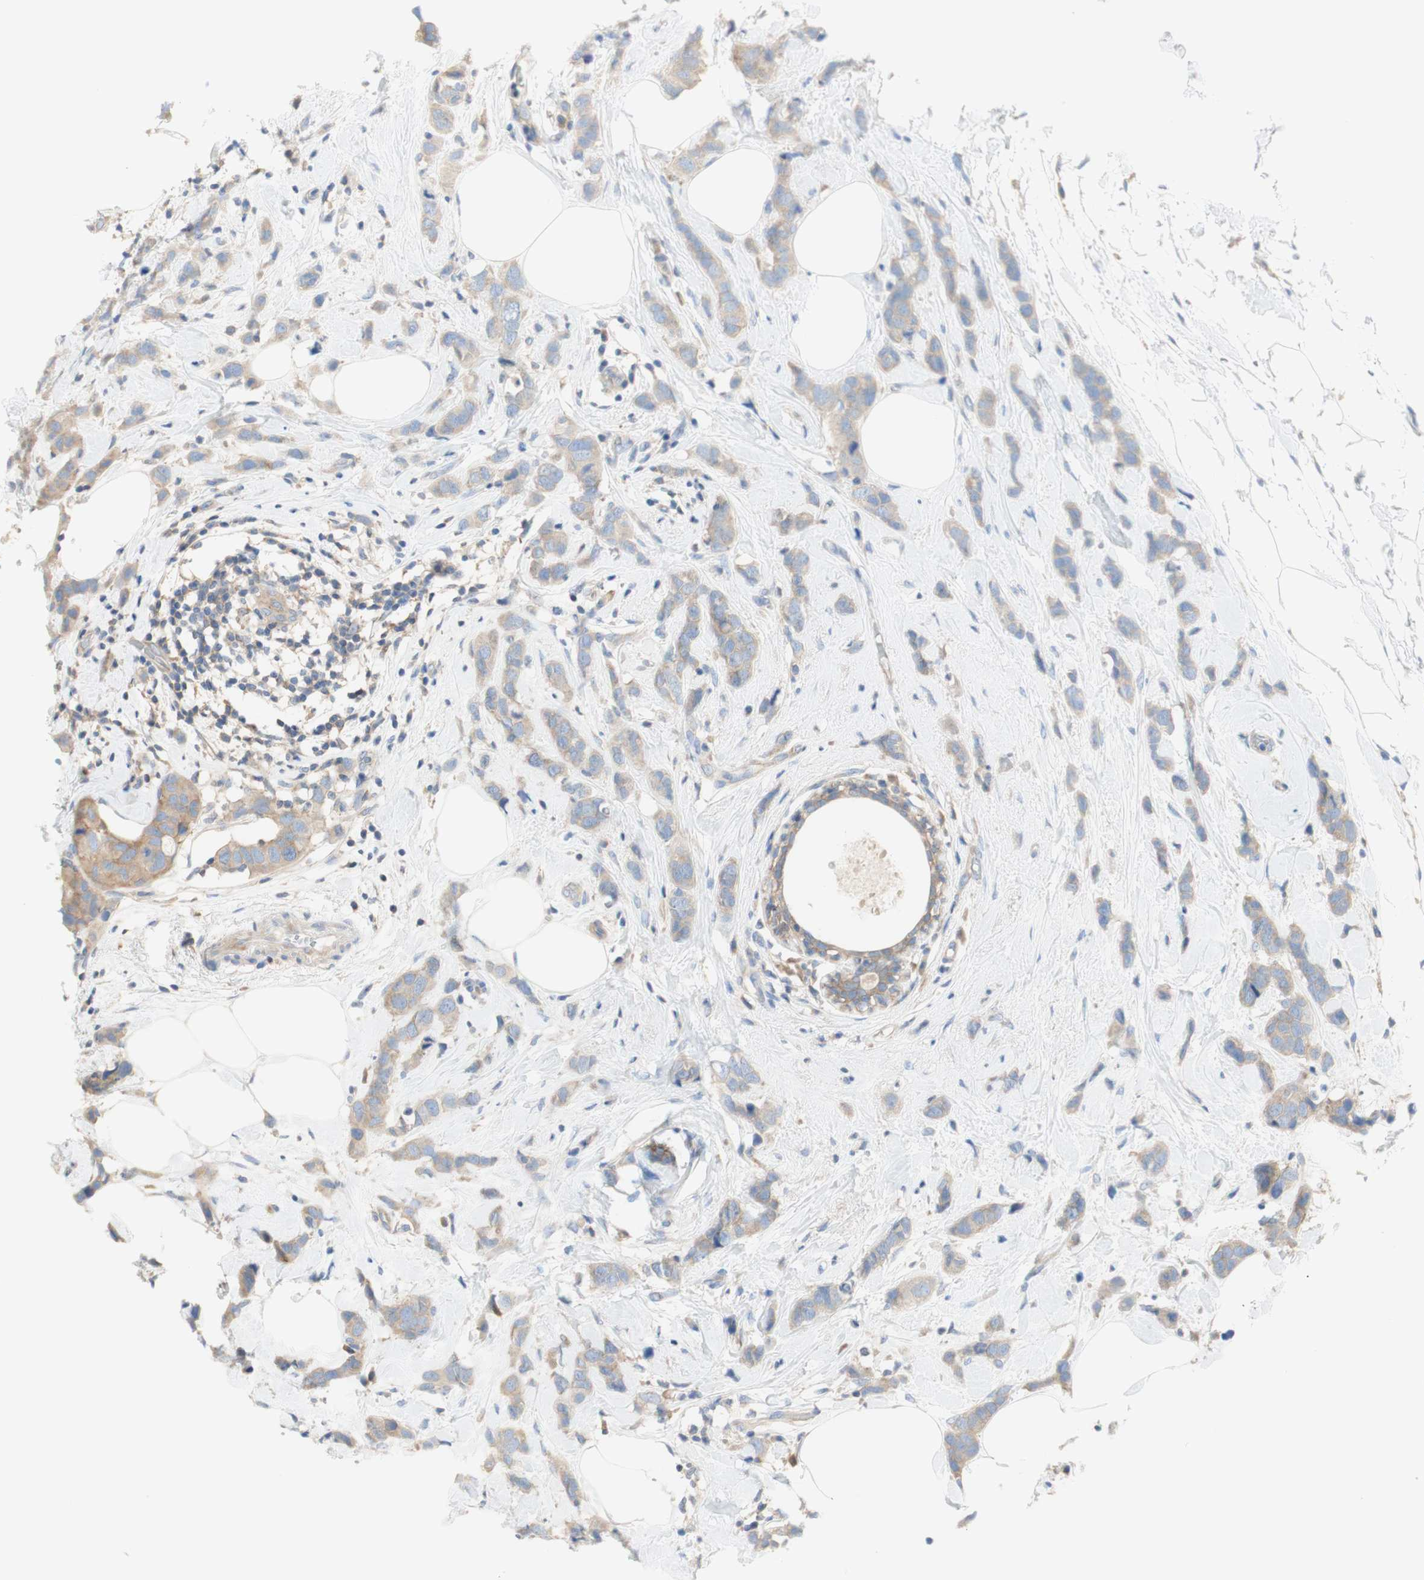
{"staining": {"intensity": "weak", "quantity": ">75%", "location": "cytoplasmic/membranous"}, "tissue": "breast cancer", "cell_type": "Tumor cells", "image_type": "cancer", "snomed": [{"axis": "morphology", "description": "Normal tissue, NOS"}, {"axis": "morphology", "description": "Duct carcinoma"}, {"axis": "topography", "description": "Breast"}], "caption": "Immunohistochemistry of human invasive ductal carcinoma (breast) demonstrates low levels of weak cytoplasmic/membranous expression in about >75% of tumor cells. The staining was performed using DAB, with brown indicating positive protein expression. Nuclei are stained blue with hematoxylin.", "gene": "ATP2B1", "patient": {"sex": "female", "age": 50}}